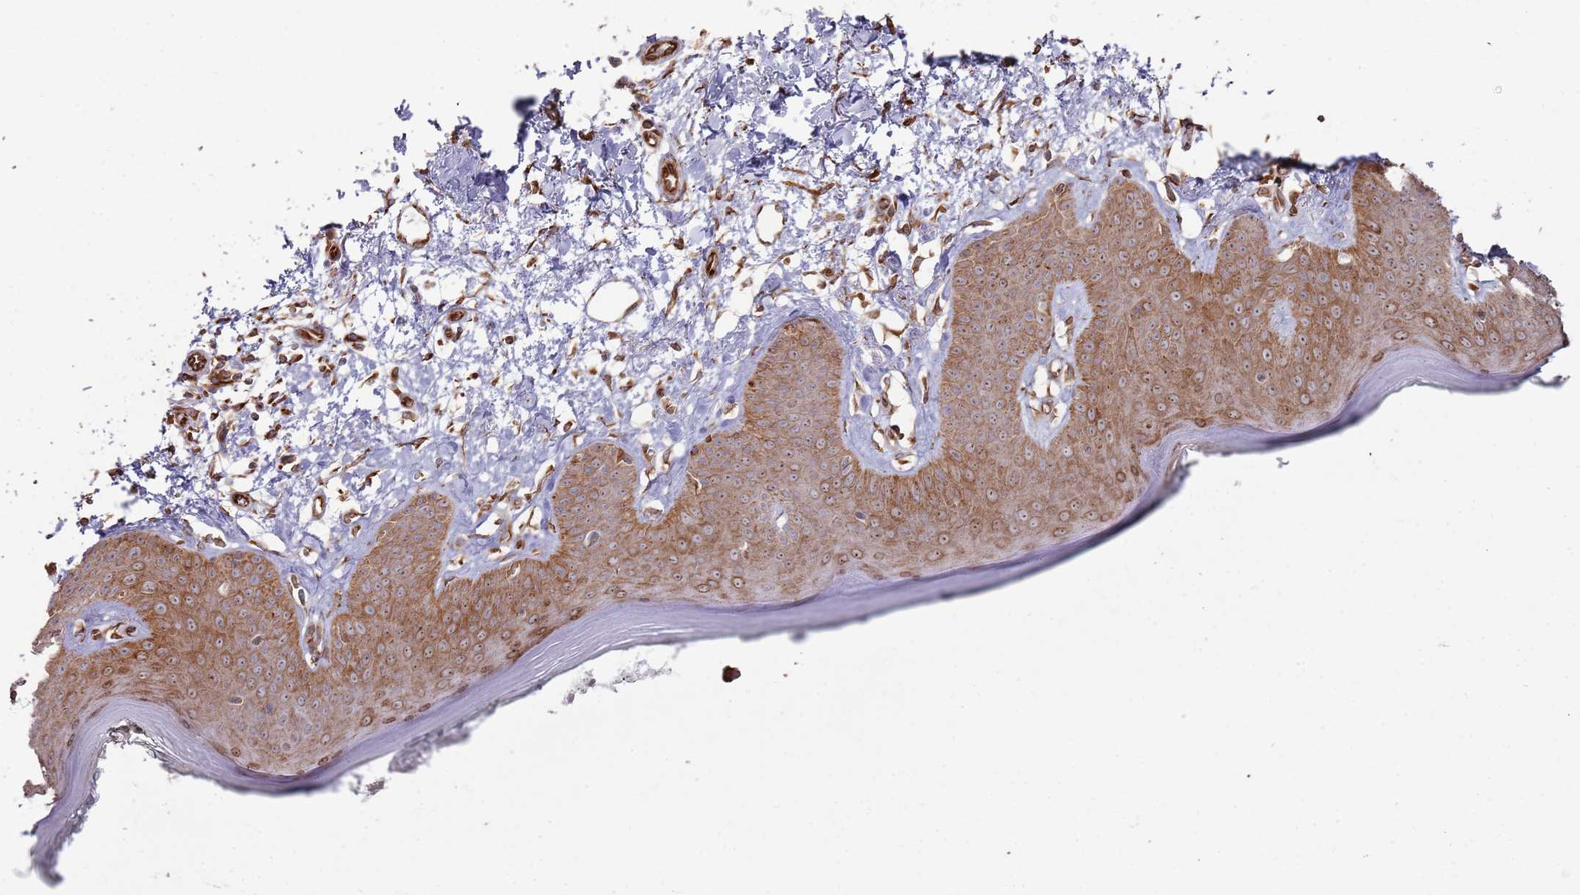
{"staining": {"intensity": "moderate", "quantity": ">75%", "location": "cytoplasmic/membranous"}, "tissue": "skin", "cell_type": "Fibroblasts", "image_type": "normal", "snomed": [{"axis": "morphology", "description": "Normal tissue, NOS"}, {"axis": "topography", "description": "Skin"}], "caption": "A medium amount of moderate cytoplasmic/membranous positivity is identified in approximately >75% of fibroblasts in benign skin.", "gene": "PHF21A", "patient": {"sex": "female", "age": 64}}